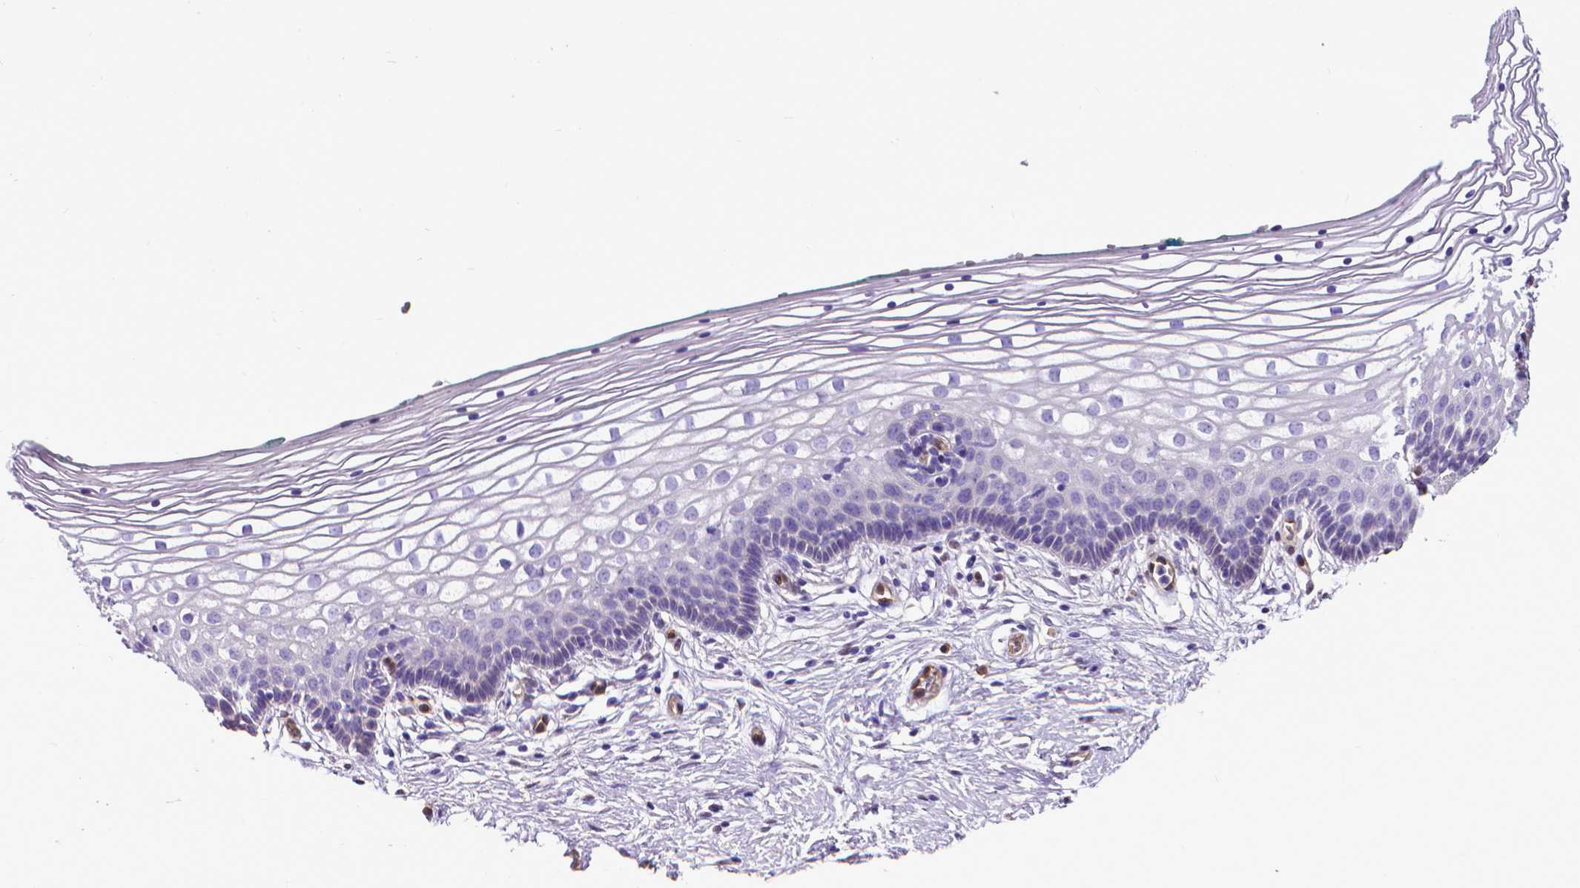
{"staining": {"intensity": "negative", "quantity": "none", "location": "none"}, "tissue": "vagina", "cell_type": "Squamous epithelial cells", "image_type": "normal", "snomed": [{"axis": "morphology", "description": "Normal tissue, NOS"}, {"axis": "topography", "description": "Vagina"}], "caption": "Immunohistochemistry (IHC) photomicrograph of normal human vagina stained for a protein (brown), which shows no staining in squamous epithelial cells.", "gene": "CLIC4", "patient": {"sex": "female", "age": 36}}